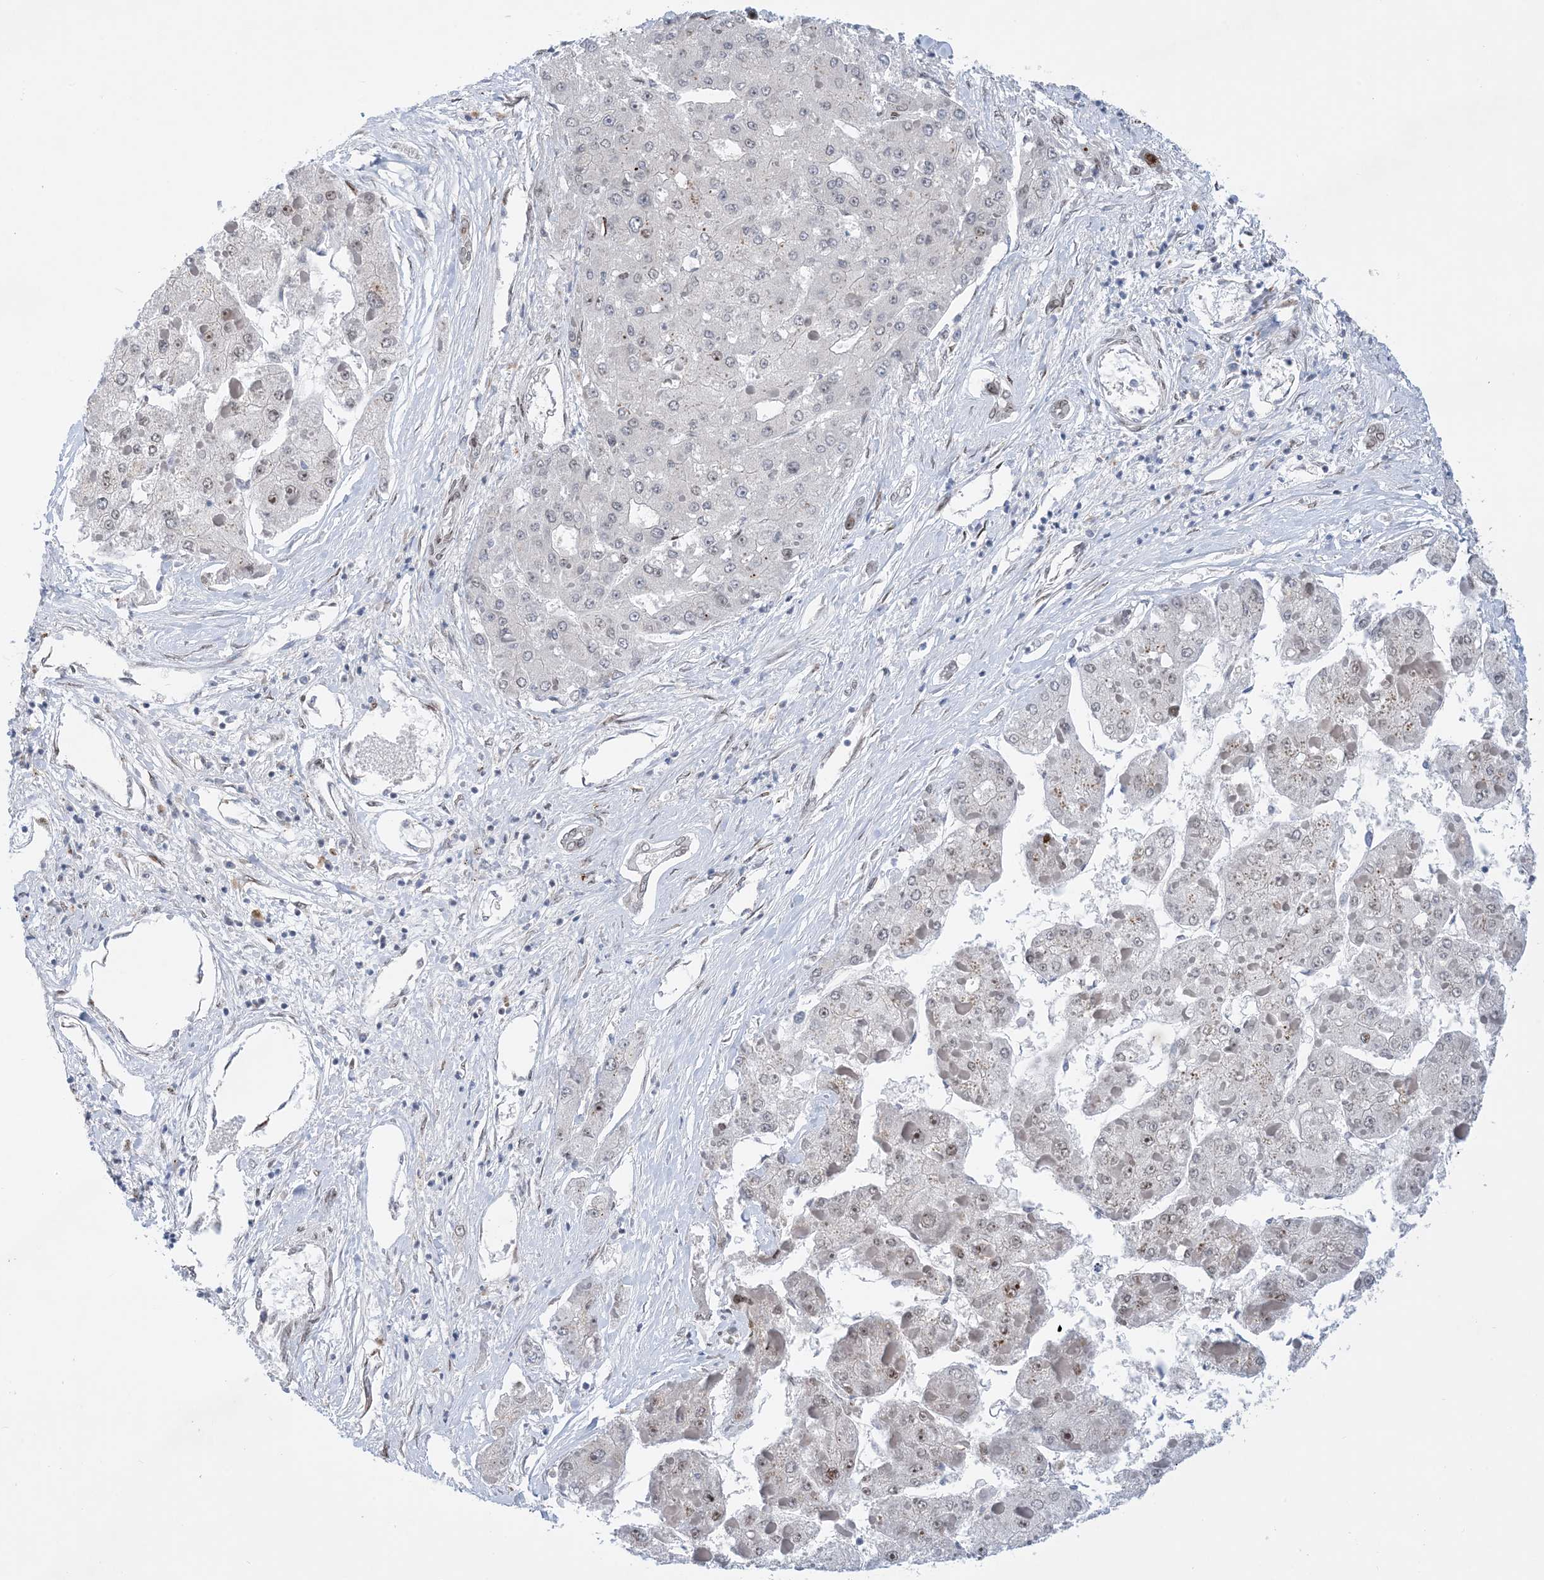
{"staining": {"intensity": "moderate", "quantity": "25%-75%", "location": "nuclear"}, "tissue": "liver cancer", "cell_type": "Tumor cells", "image_type": "cancer", "snomed": [{"axis": "morphology", "description": "Carcinoma, Hepatocellular, NOS"}, {"axis": "topography", "description": "Liver"}], "caption": "DAB immunohistochemical staining of human liver cancer (hepatocellular carcinoma) demonstrates moderate nuclear protein staining in about 25%-75% of tumor cells. Nuclei are stained in blue.", "gene": "TSPYL1", "patient": {"sex": "female", "age": 73}}